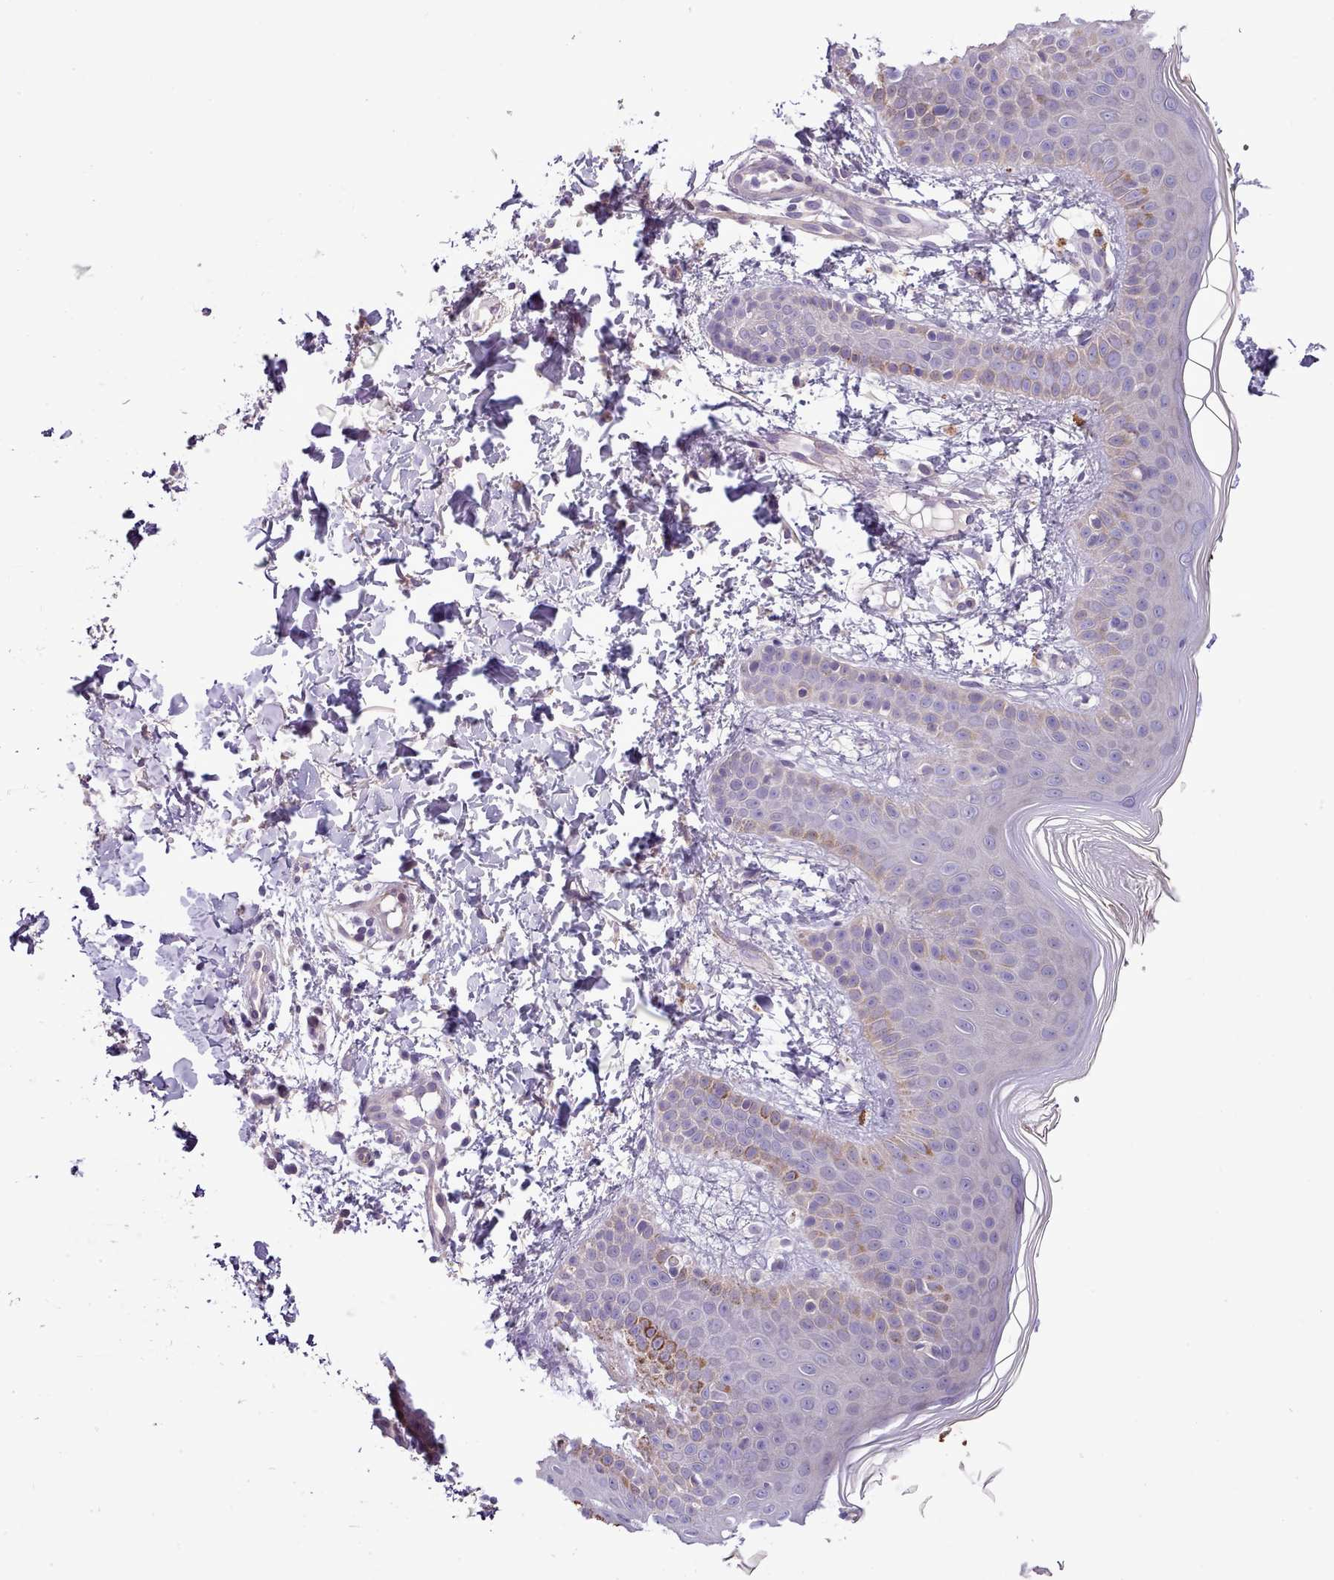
{"staining": {"intensity": "weak", "quantity": ">75%", "location": "cytoplasmic/membranous"}, "tissue": "skin", "cell_type": "Fibroblasts", "image_type": "normal", "snomed": [{"axis": "morphology", "description": "Normal tissue, NOS"}, {"axis": "topography", "description": "Skin"}], "caption": "Brown immunohistochemical staining in unremarkable human skin exhibits weak cytoplasmic/membranous expression in approximately >75% of fibroblasts.", "gene": "SETX", "patient": {"sex": "male", "age": 36}}